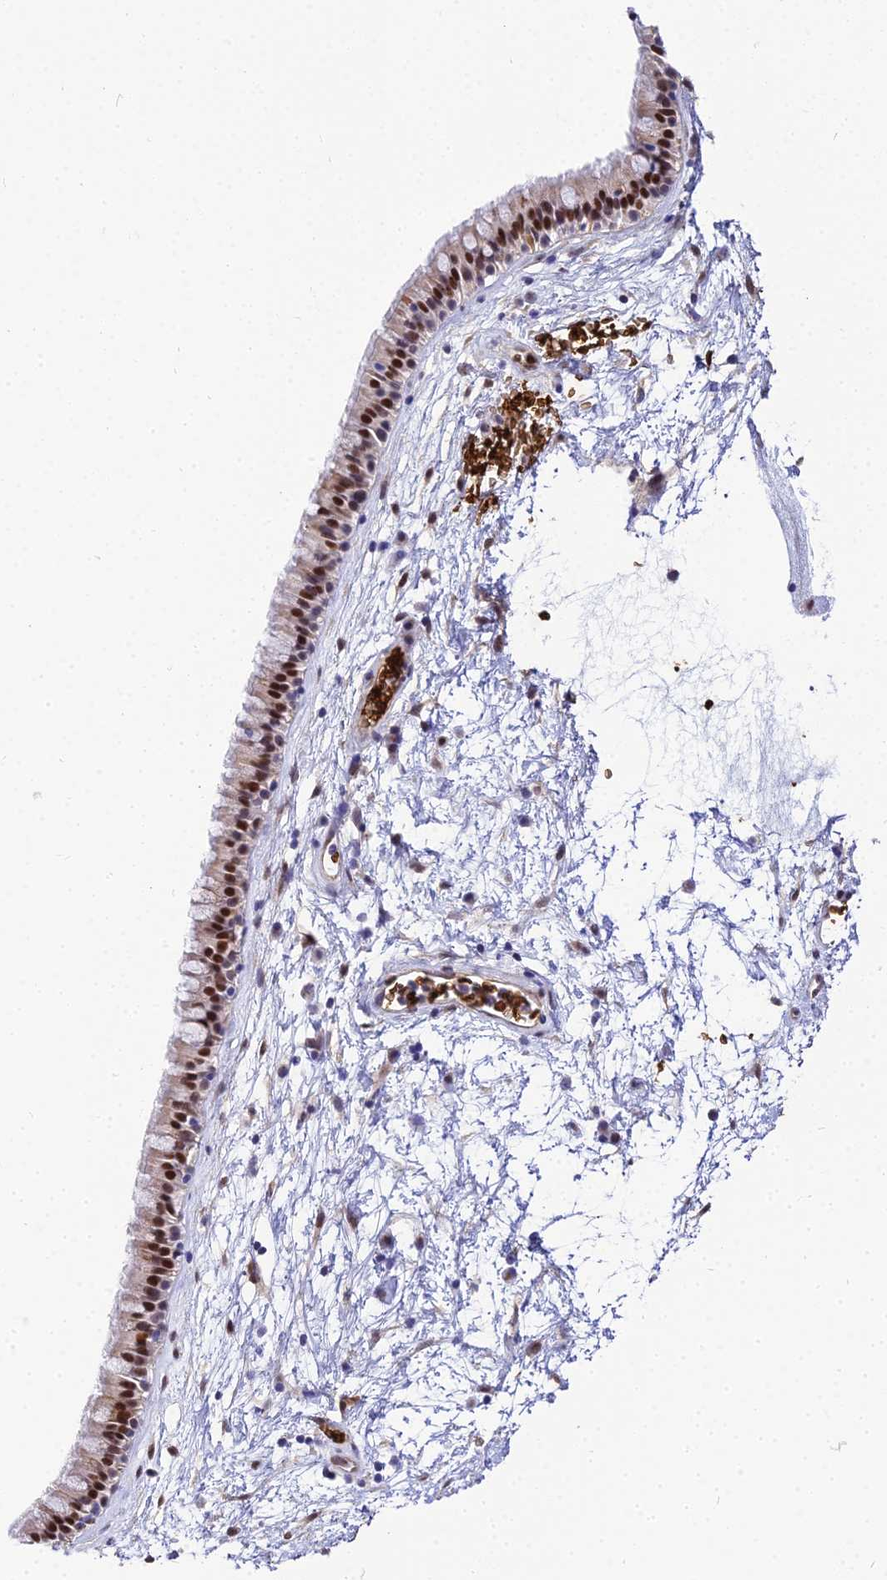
{"staining": {"intensity": "strong", "quantity": ">75%", "location": "cytoplasmic/membranous,nuclear"}, "tissue": "nasopharynx", "cell_type": "Respiratory epithelial cells", "image_type": "normal", "snomed": [{"axis": "morphology", "description": "Normal tissue, NOS"}, {"axis": "morphology", "description": "Inflammation, NOS"}, {"axis": "topography", "description": "Nasopharynx"}], "caption": "A brown stain labels strong cytoplasmic/membranous,nuclear expression of a protein in respiratory epithelial cells of normal human nasopharynx.", "gene": "BCL9", "patient": {"sex": "male", "age": 48}}